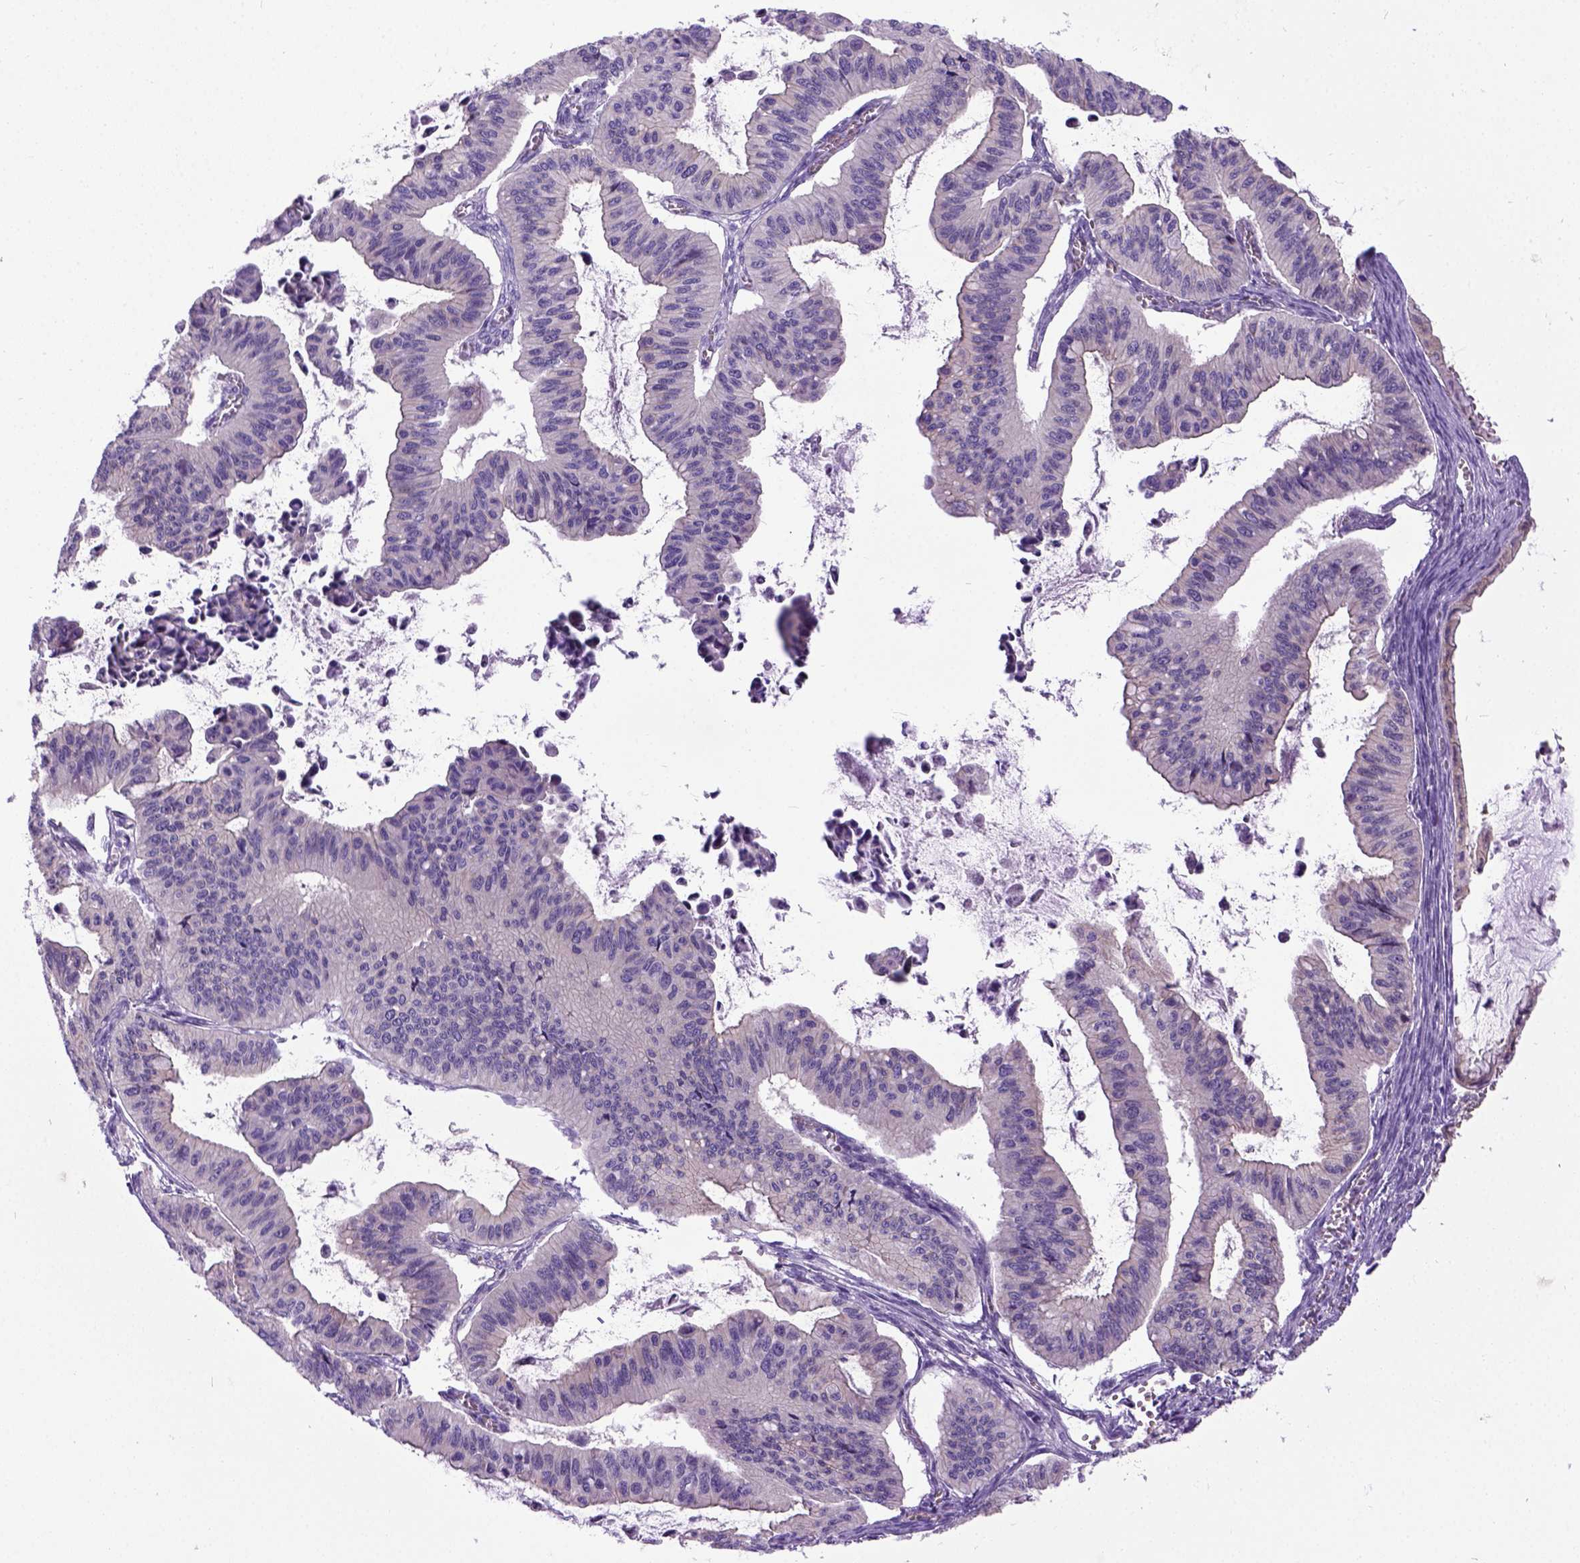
{"staining": {"intensity": "weak", "quantity": "25%-75%", "location": "cytoplasmic/membranous"}, "tissue": "ovarian cancer", "cell_type": "Tumor cells", "image_type": "cancer", "snomed": [{"axis": "morphology", "description": "Cystadenocarcinoma, mucinous, NOS"}, {"axis": "topography", "description": "Ovary"}], "caption": "Mucinous cystadenocarcinoma (ovarian) stained for a protein displays weak cytoplasmic/membranous positivity in tumor cells. (DAB (3,3'-diaminobenzidine) IHC, brown staining for protein, blue staining for nuclei).", "gene": "NEK5", "patient": {"sex": "female", "age": 72}}